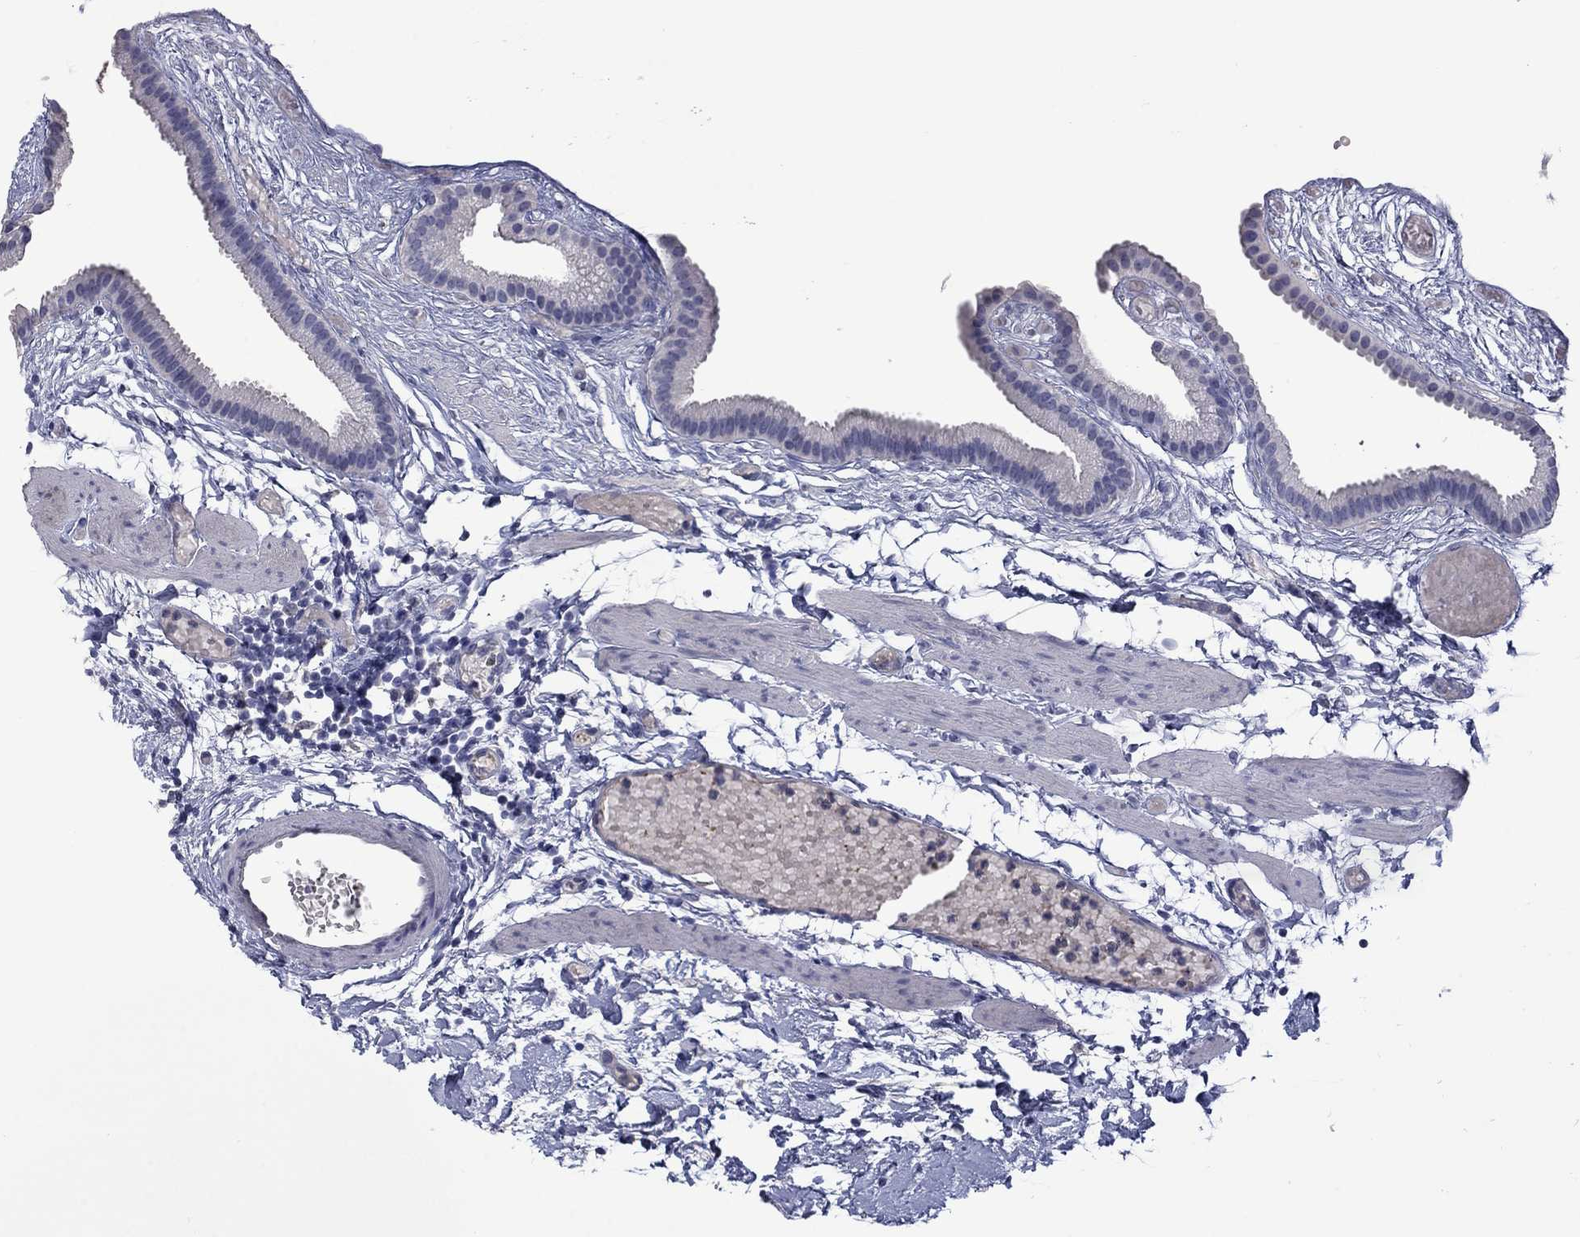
{"staining": {"intensity": "negative", "quantity": "none", "location": "none"}, "tissue": "gallbladder", "cell_type": "Glandular cells", "image_type": "normal", "snomed": [{"axis": "morphology", "description": "Normal tissue, NOS"}, {"axis": "topography", "description": "Gallbladder"}], "caption": "The image exhibits no staining of glandular cells in benign gallbladder. (DAB immunohistochemistry (IHC) with hematoxylin counter stain).", "gene": "PLEK", "patient": {"sex": "female", "age": 45}}